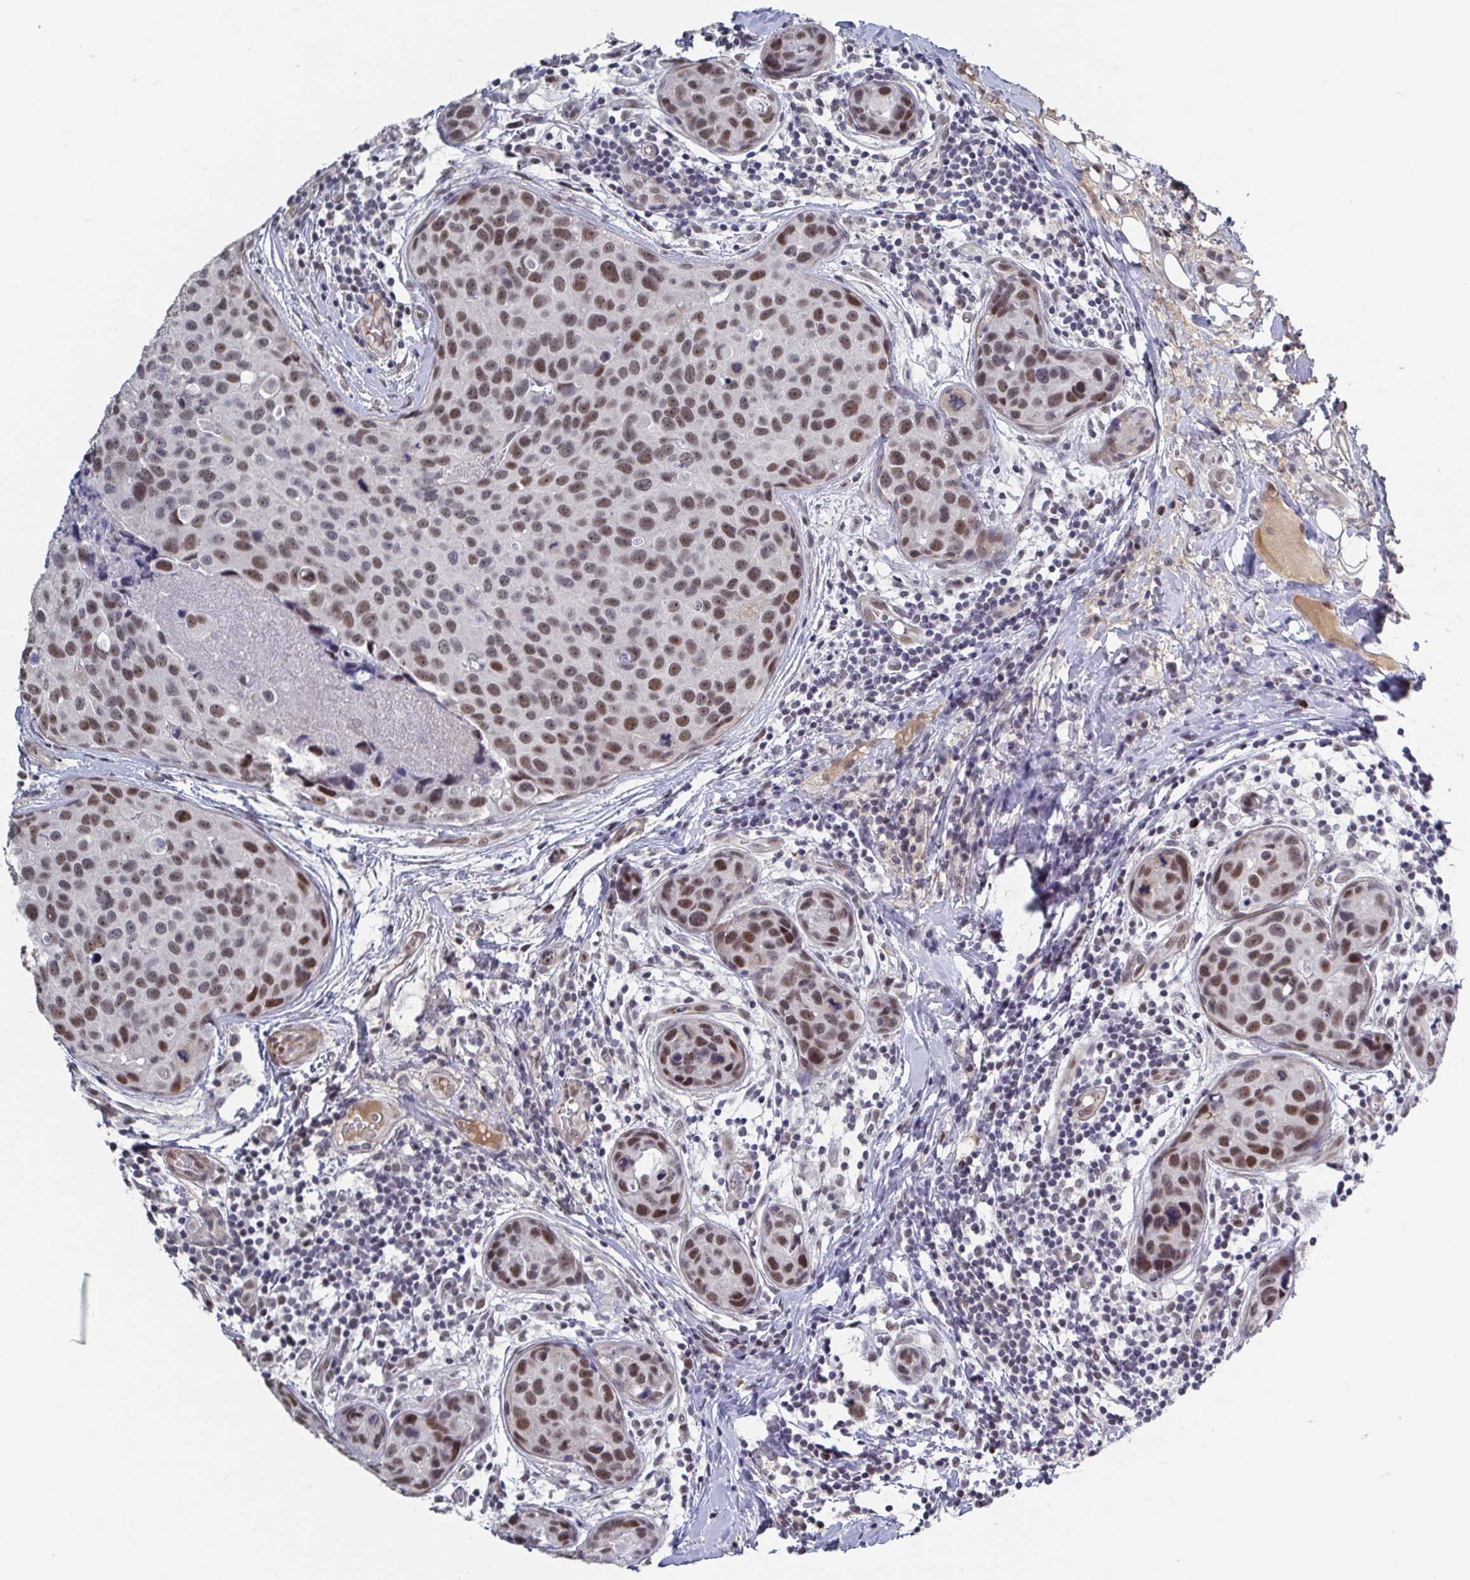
{"staining": {"intensity": "moderate", "quantity": ">75%", "location": "nuclear"}, "tissue": "breast cancer", "cell_type": "Tumor cells", "image_type": "cancer", "snomed": [{"axis": "morphology", "description": "Duct carcinoma"}, {"axis": "topography", "description": "Breast"}], "caption": "Tumor cells reveal moderate nuclear expression in about >75% of cells in breast intraductal carcinoma. Using DAB (brown) and hematoxylin (blue) stains, captured at high magnification using brightfield microscopy.", "gene": "BCL7B", "patient": {"sex": "female", "age": 24}}